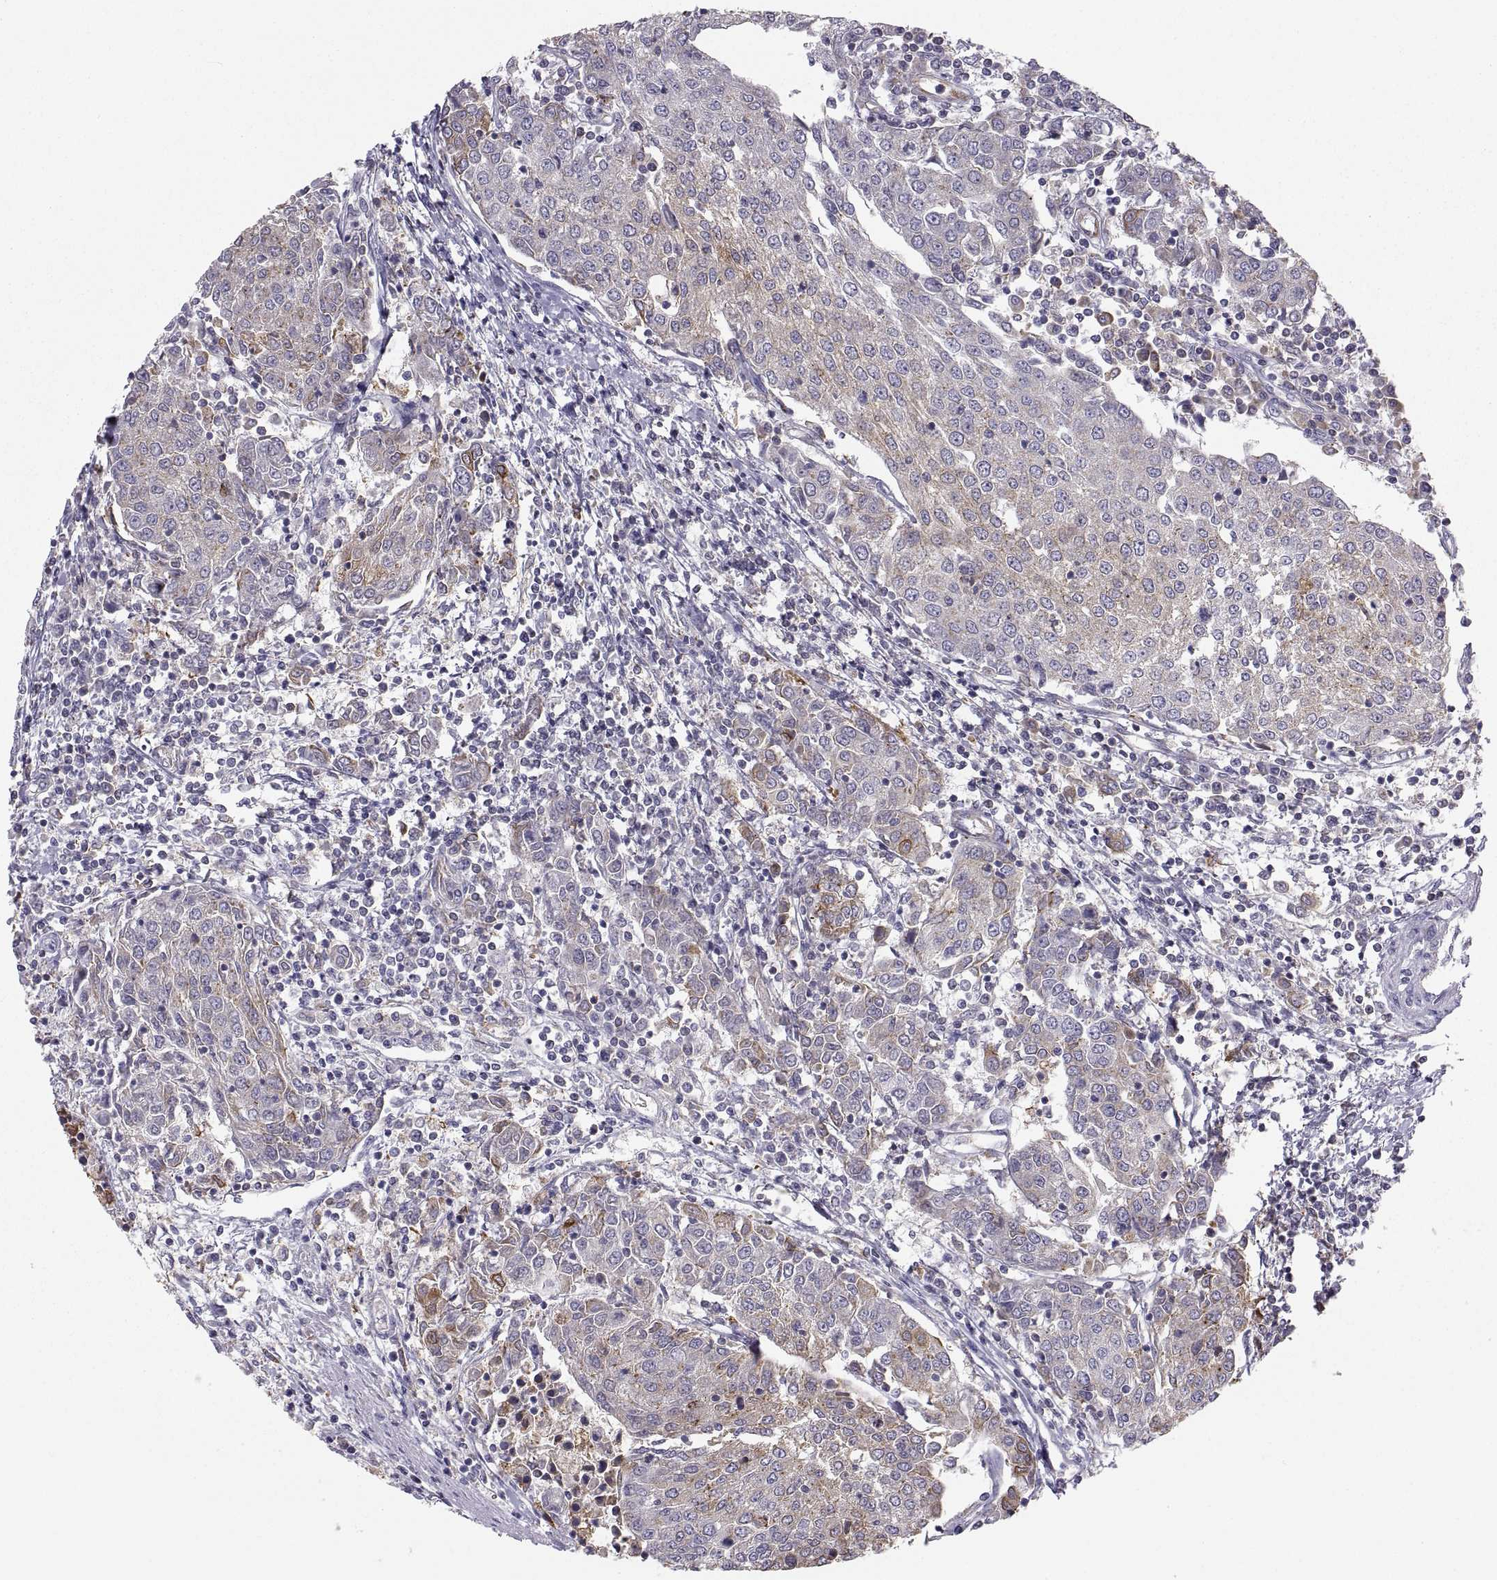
{"staining": {"intensity": "weak", "quantity": "<25%", "location": "cytoplasmic/membranous"}, "tissue": "urothelial cancer", "cell_type": "Tumor cells", "image_type": "cancer", "snomed": [{"axis": "morphology", "description": "Urothelial carcinoma, High grade"}, {"axis": "topography", "description": "Urinary bladder"}], "caption": "Immunohistochemical staining of urothelial cancer shows no significant staining in tumor cells.", "gene": "ERO1A", "patient": {"sex": "female", "age": 85}}